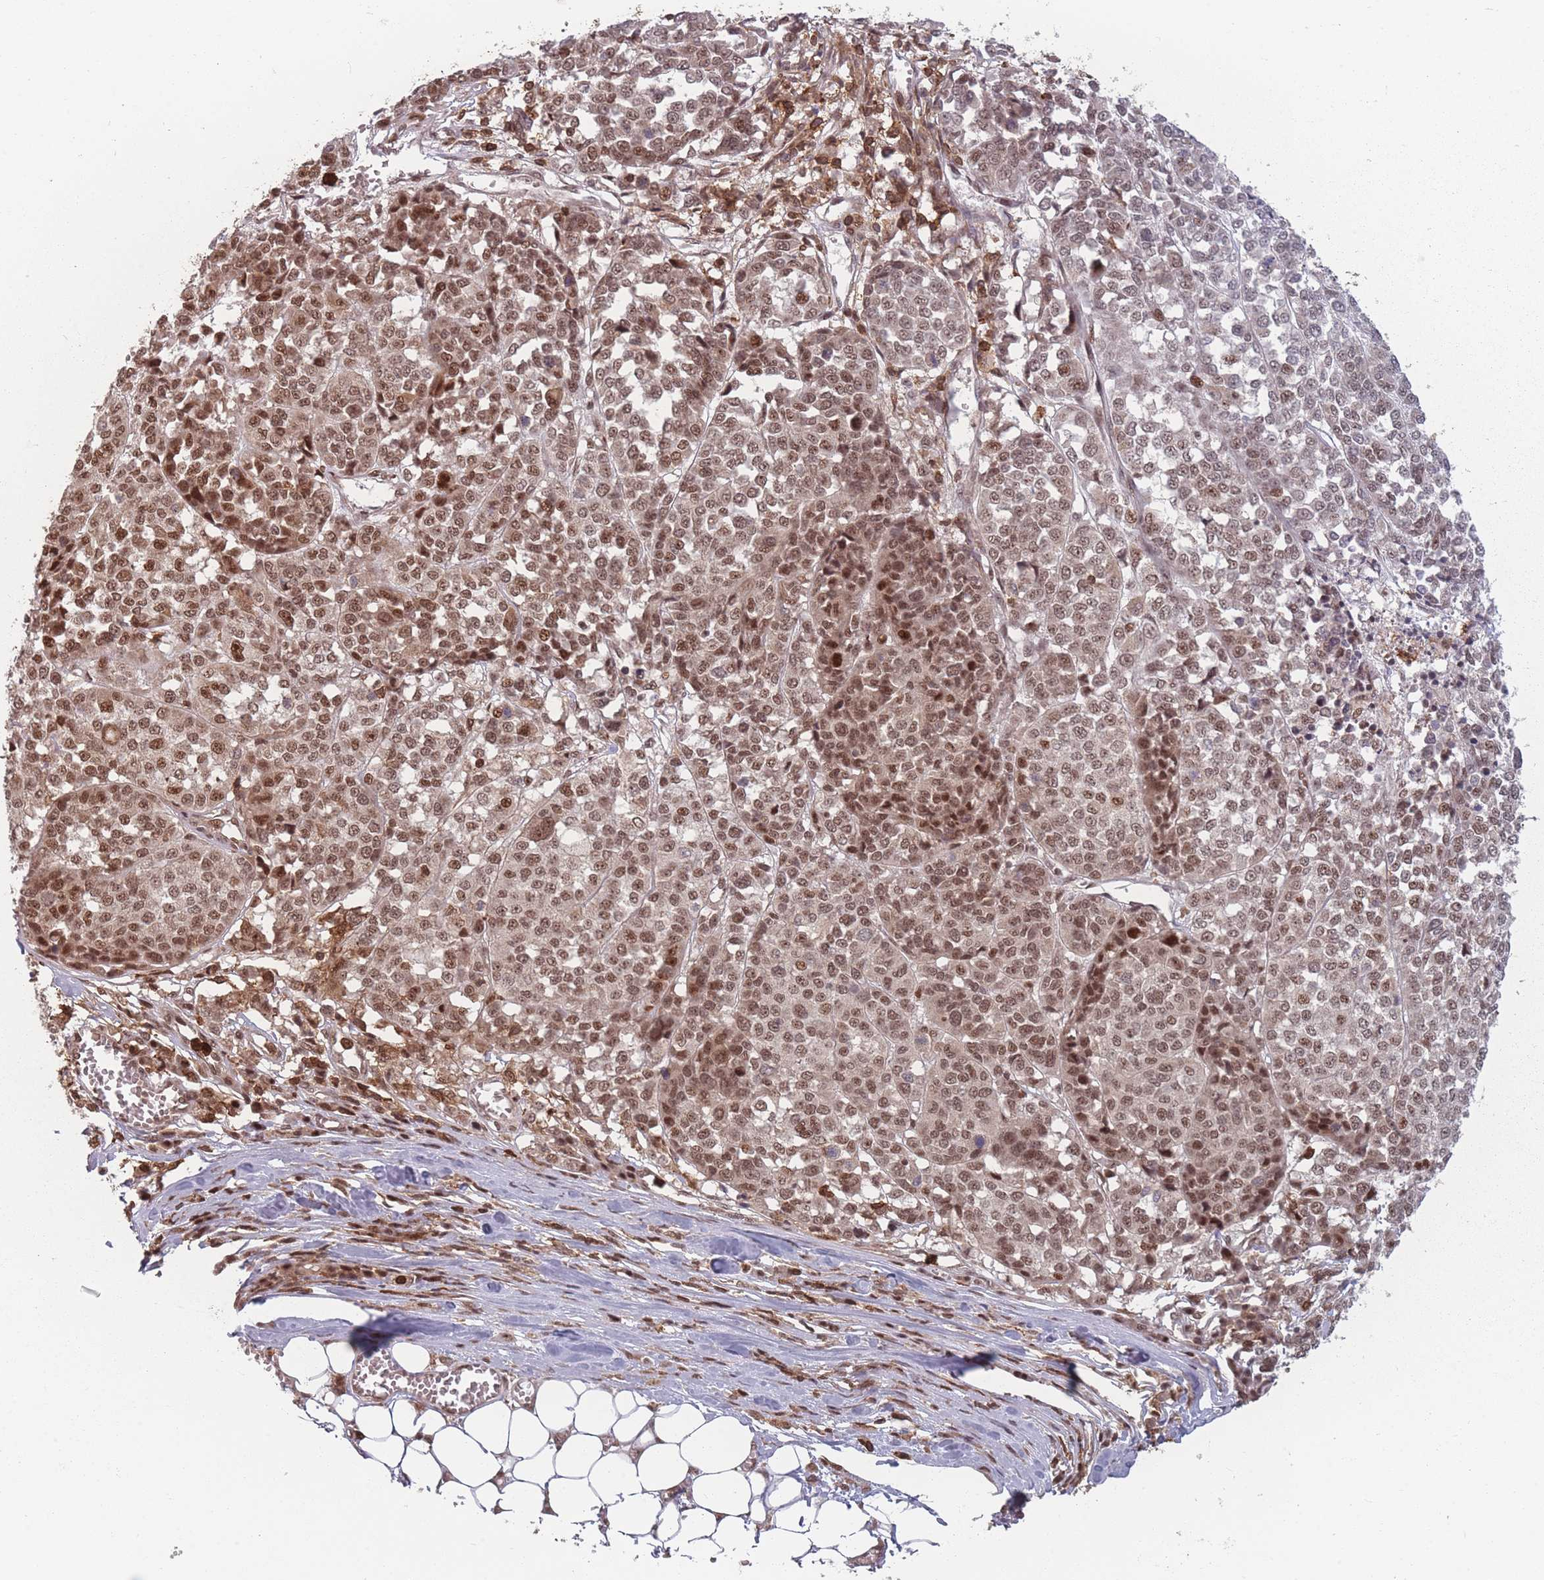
{"staining": {"intensity": "moderate", "quantity": "25%-75%", "location": "nuclear"}, "tissue": "melanoma", "cell_type": "Tumor cells", "image_type": "cancer", "snomed": [{"axis": "morphology", "description": "Malignant melanoma, Metastatic site"}, {"axis": "topography", "description": "Lymph node"}], "caption": "A micrograph of melanoma stained for a protein exhibits moderate nuclear brown staining in tumor cells.", "gene": "WDR55", "patient": {"sex": "male", "age": 44}}